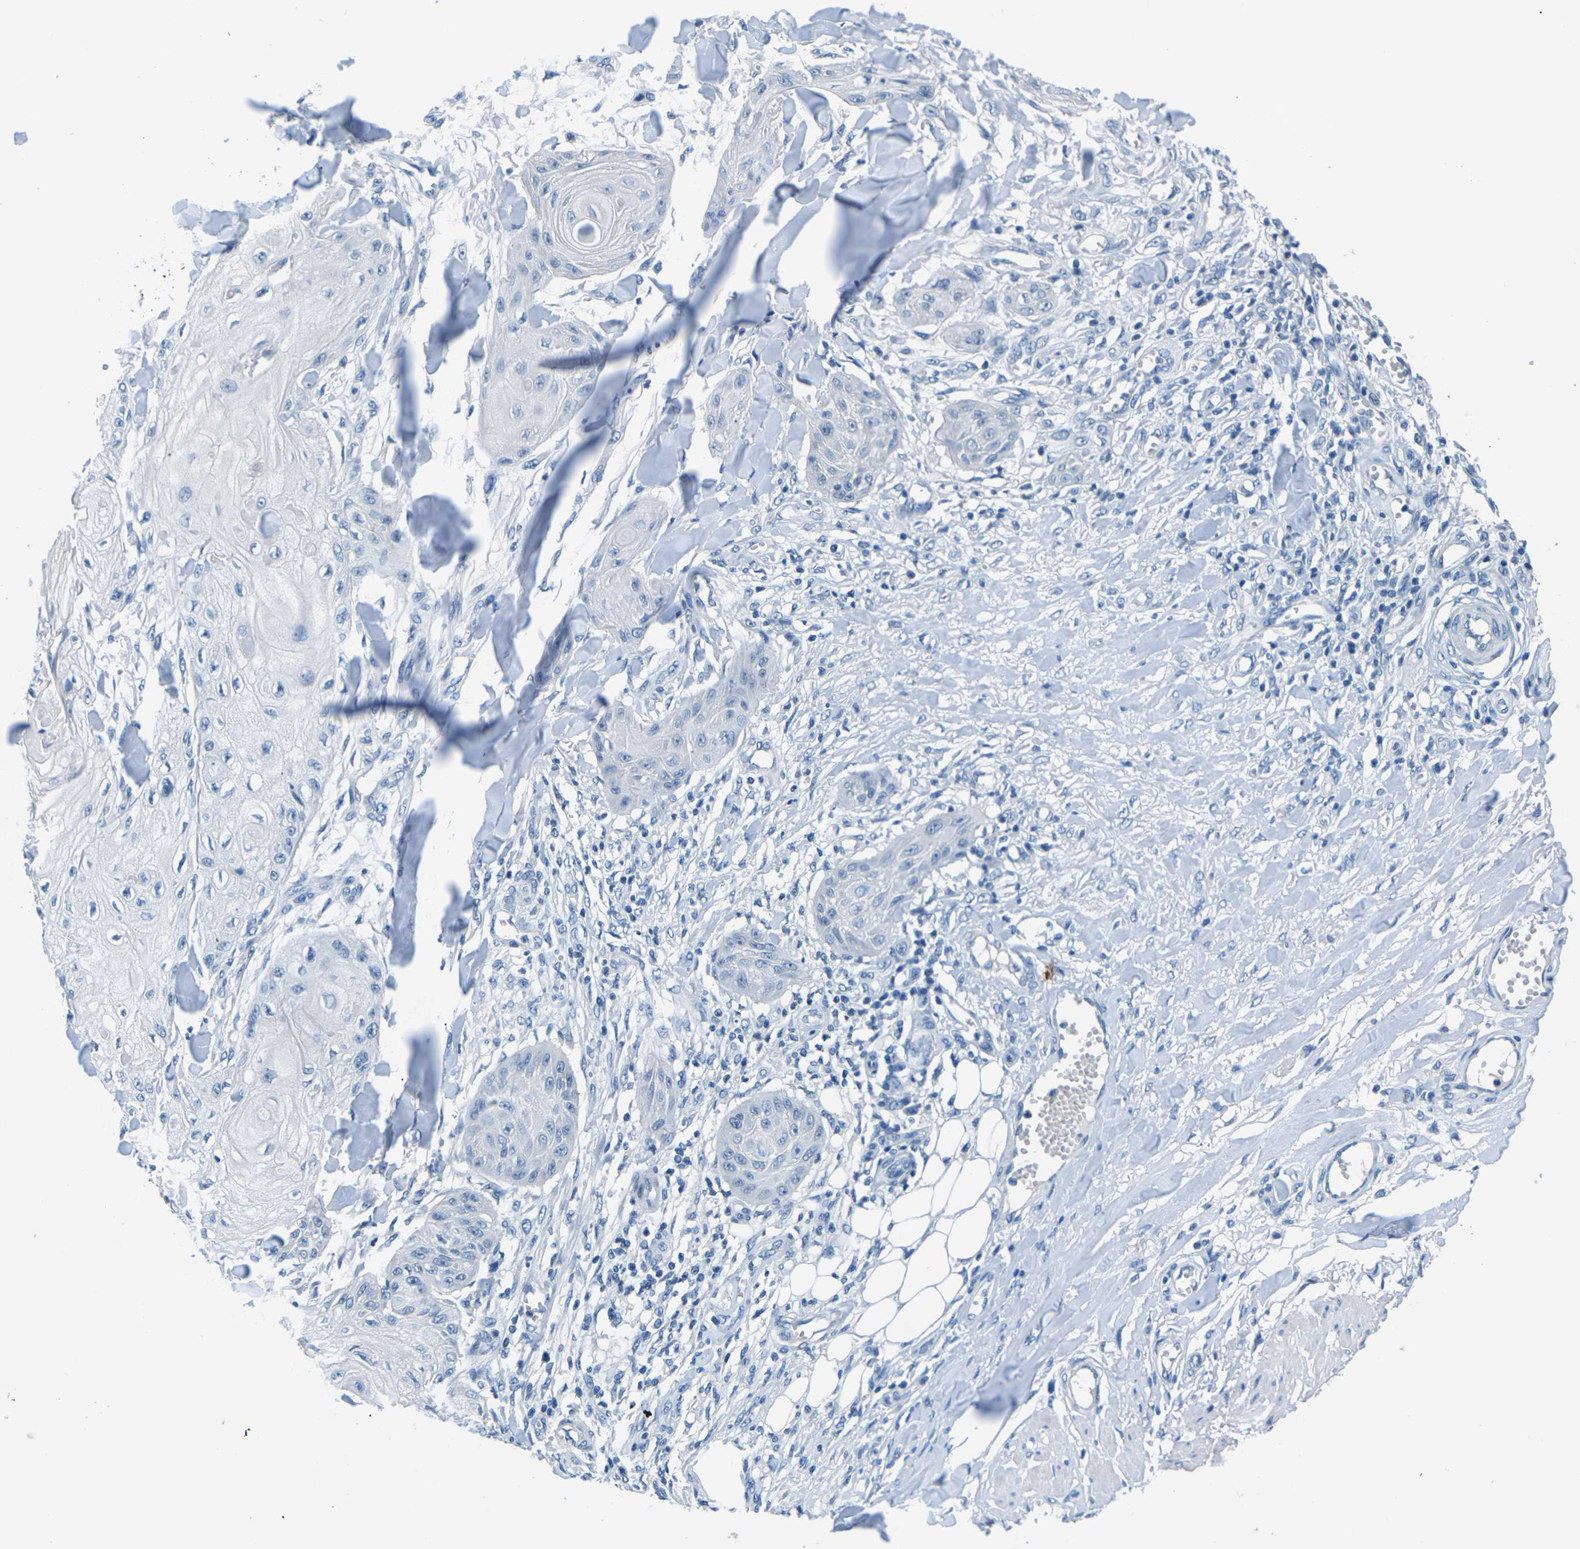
{"staining": {"intensity": "negative", "quantity": "none", "location": "none"}, "tissue": "skin cancer", "cell_type": "Tumor cells", "image_type": "cancer", "snomed": [{"axis": "morphology", "description": "Squamous cell carcinoma, NOS"}, {"axis": "topography", "description": "Skin"}], "caption": "IHC image of neoplastic tissue: skin cancer stained with DAB displays no significant protein expression in tumor cells.", "gene": "UMOD", "patient": {"sex": "male", "age": 74}}